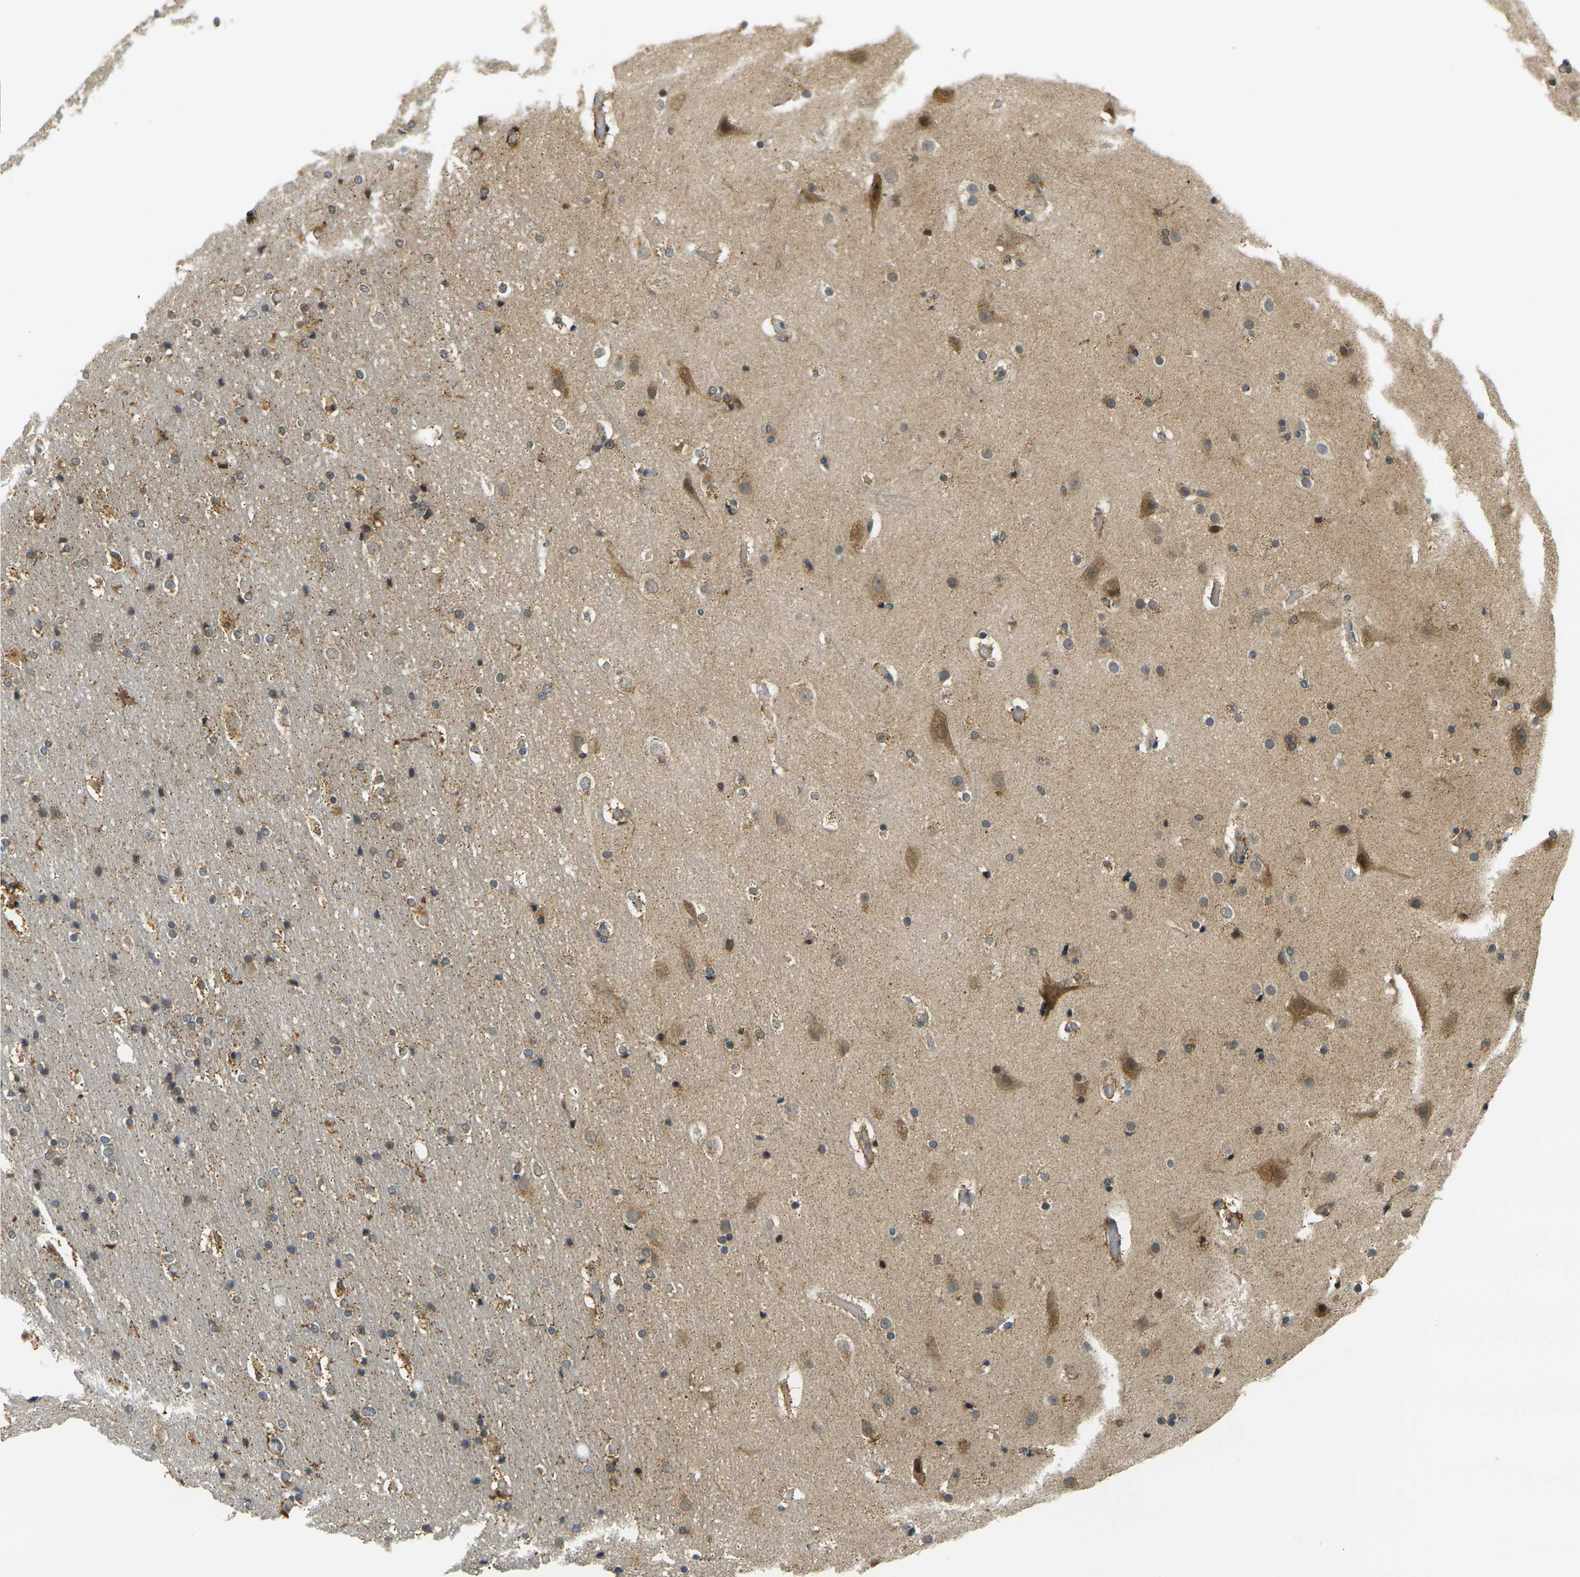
{"staining": {"intensity": "moderate", "quantity": ">75%", "location": "cytoplasmic/membranous"}, "tissue": "cerebral cortex", "cell_type": "Endothelial cells", "image_type": "normal", "snomed": [{"axis": "morphology", "description": "Normal tissue, NOS"}, {"axis": "topography", "description": "Cerebral cortex"}], "caption": "A medium amount of moderate cytoplasmic/membranous positivity is appreciated in about >75% of endothelial cells in unremarkable cerebral cortex. The staining was performed using DAB, with brown indicating positive protein expression. Nuclei are stained blue with hematoxylin.", "gene": "KLHL8", "patient": {"sex": "male", "age": 57}}